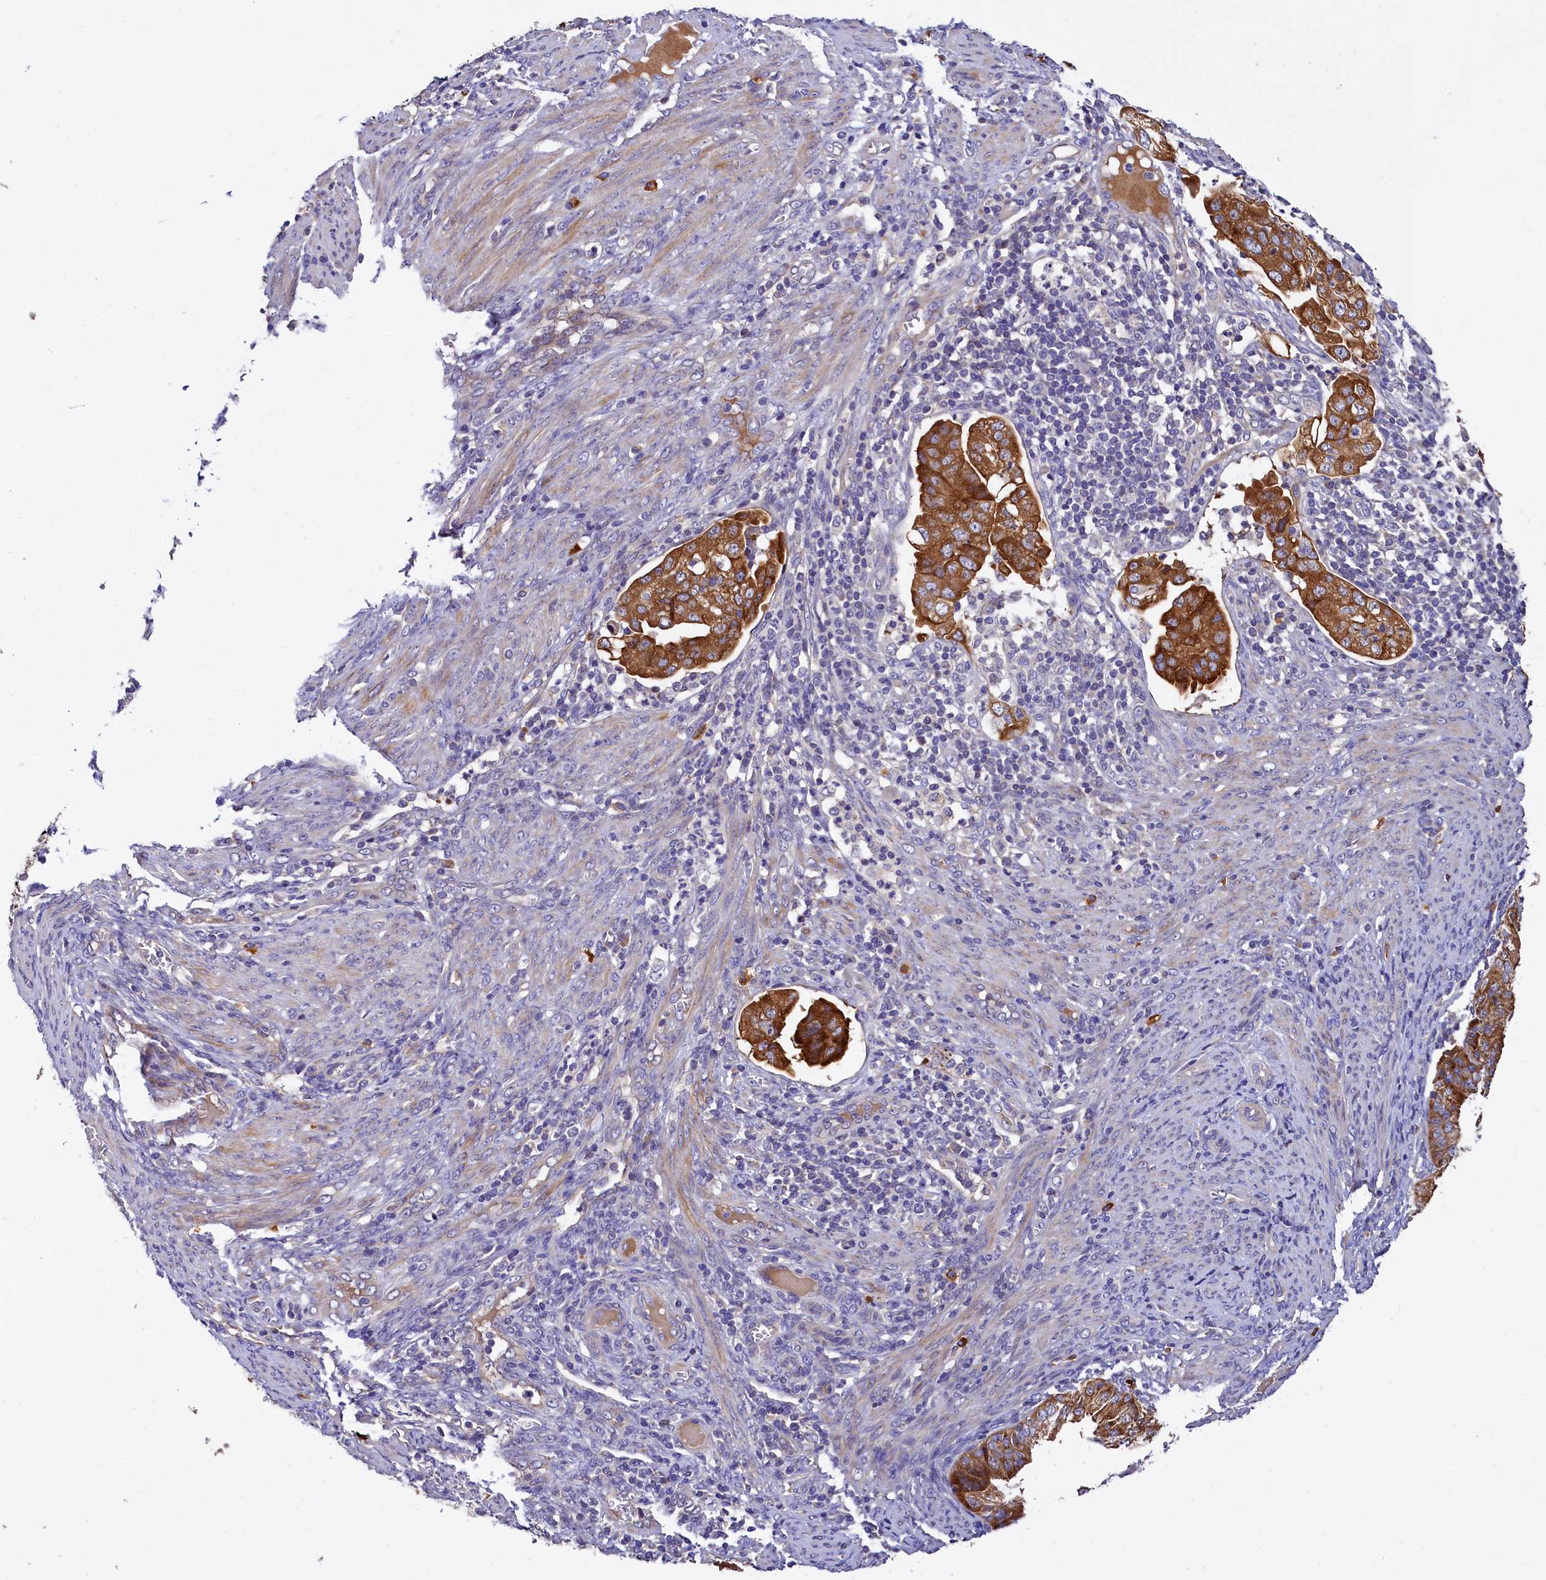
{"staining": {"intensity": "strong", "quantity": ">75%", "location": "cytoplasmic/membranous"}, "tissue": "endometrial cancer", "cell_type": "Tumor cells", "image_type": "cancer", "snomed": [{"axis": "morphology", "description": "Adenocarcinoma, NOS"}, {"axis": "topography", "description": "Endometrium"}], "caption": "Endometrial cancer stained with immunohistochemistry demonstrates strong cytoplasmic/membranous staining in about >75% of tumor cells.", "gene": "EPS8L2", "patient": {"sex": "female", "age": 51}}